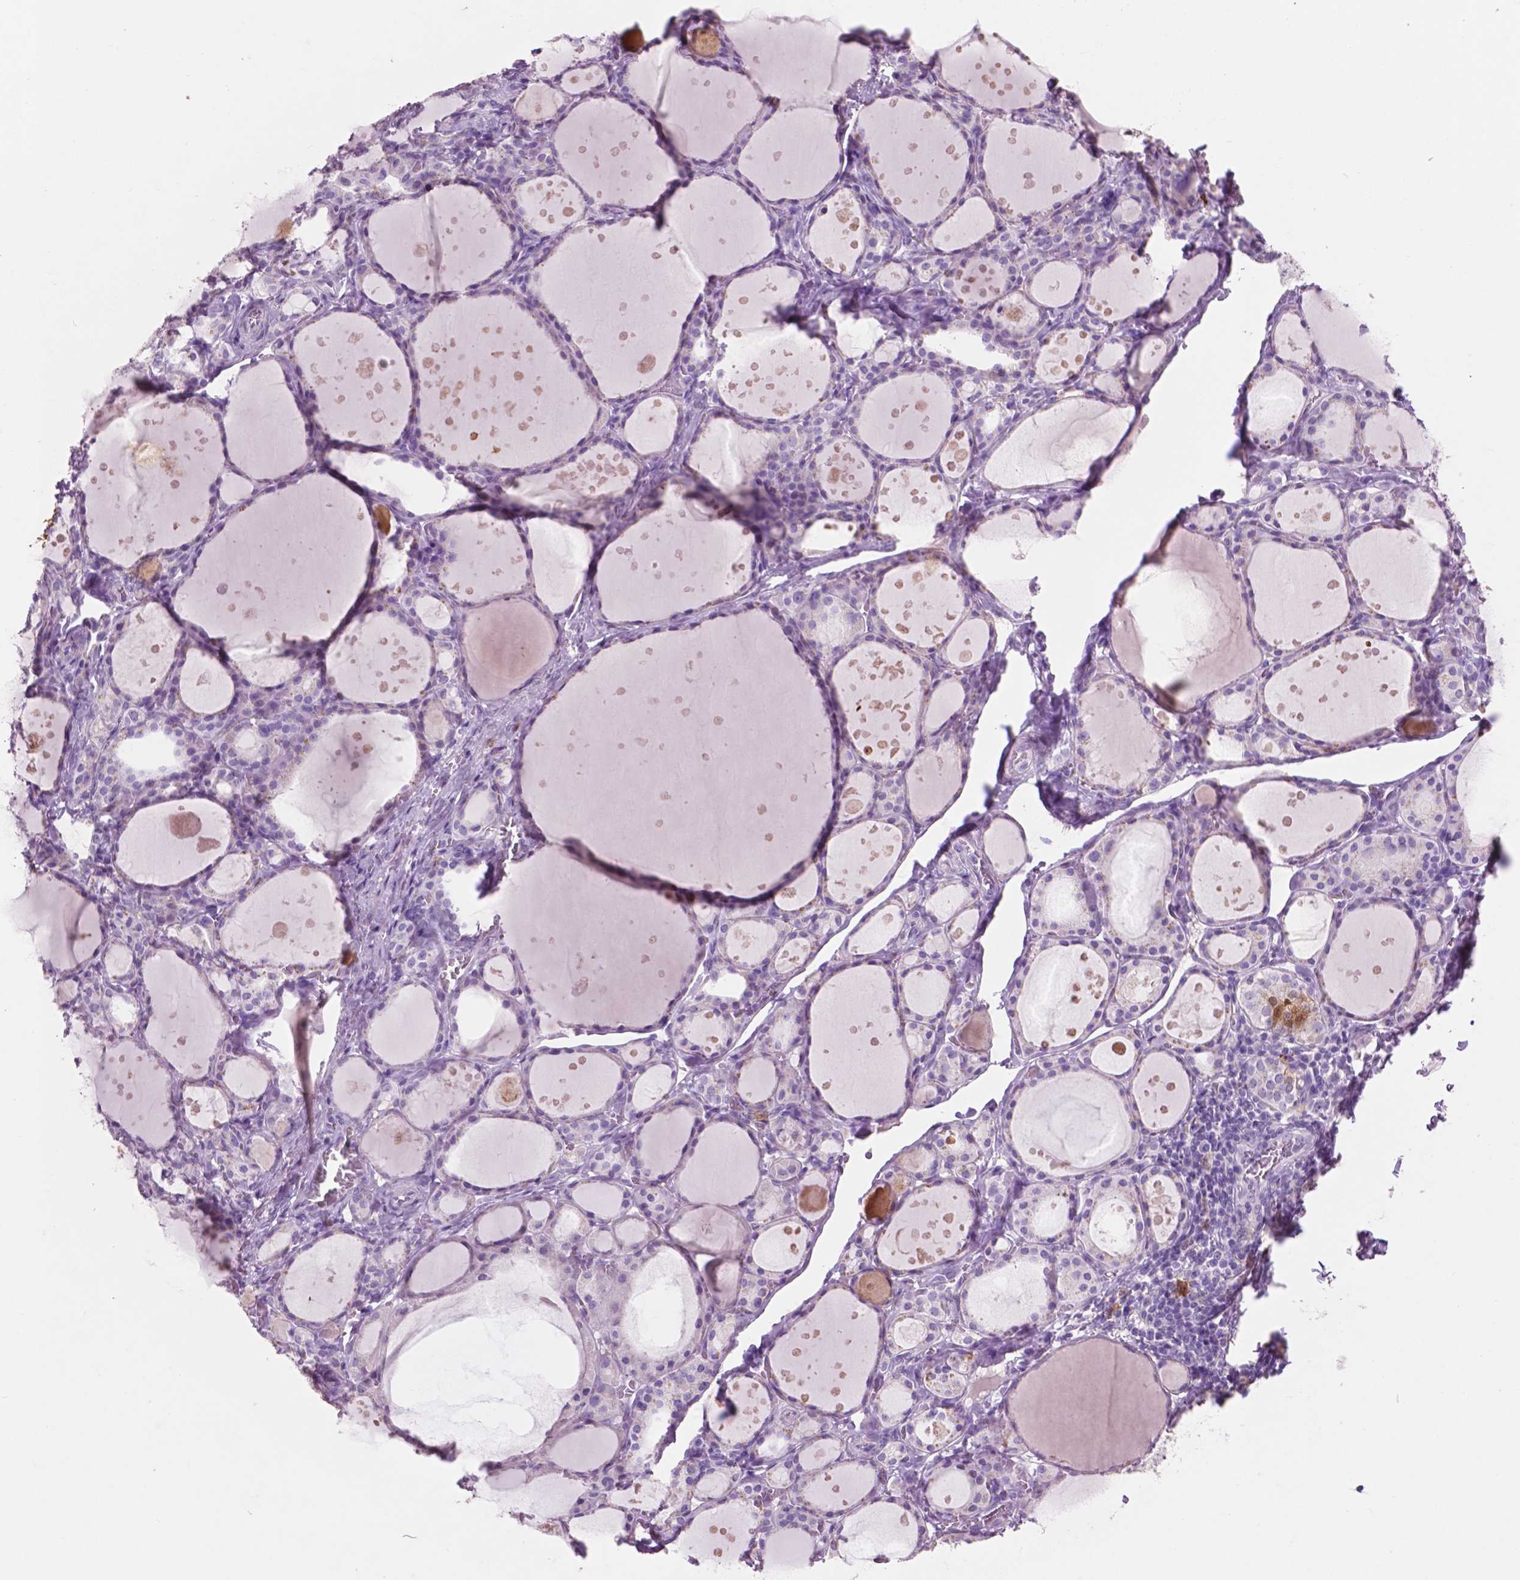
{"staining": {"intensity": "negative", "quantity": "none", "location": "none"}, "tissue": "thyroid gland", "cell_type": "Glandular cells", "image_type": "normal", "snomed": [{"axis": "morphology", "description": "Normal tissue, NOS"}, {"axis": "topography", "description": "Thyroid gland"}], "caption": "Immunohistochemistry (IHC) of benign thyroid gland exhibits no staining in glandular cells. The staining is performed using DAB brown chromogen with nuclei counter-stained in using hematoxylin.", "gene": "IDO1", "patient": {"sex": "male", "age": 68}}